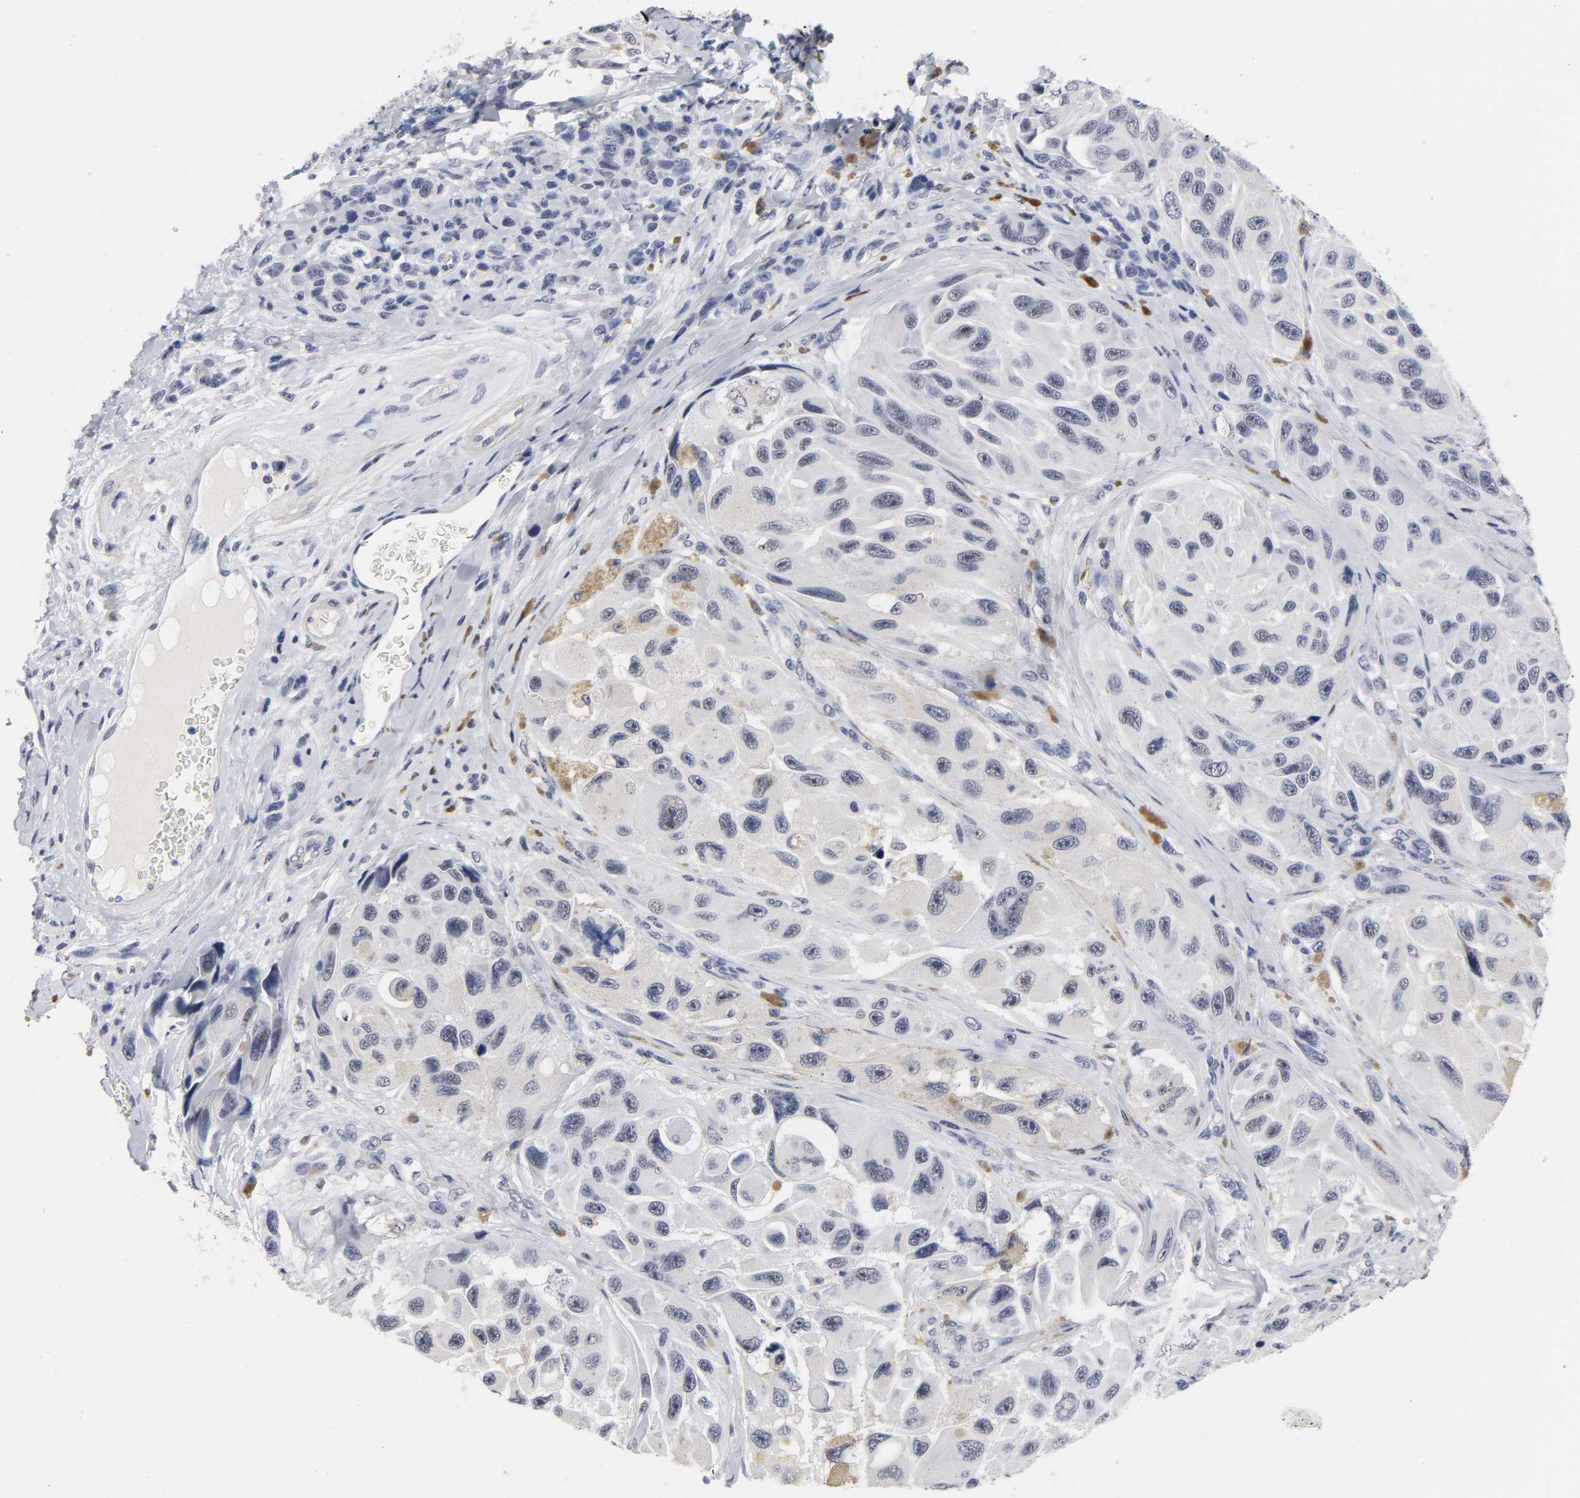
{"staining": {"intensity": "weak", "quantity": "<25%", "location": "cytoplasmic/membranous"}, "tissue": "melanoma", "cell_type": "Tumor cells", "image_type": "cancer", "snomed": [{"axis": "morphology", "description": "Malignant melanoma, NOS"}, {"axis": "topography", "description": "Skin"}], "caption": "A high-resolution micrograph shows immunohistochemistry (IHC) staining of malignant melanoma, which shows no significant expression in tumor cells. The staining is performed using DAB (3,3'-diaminobenzidine) brown chromogen with nuclei counter-stained in using hematoxylin.", "gene": "GRHL2", "patient": {"sex": "female", "age": 73}}